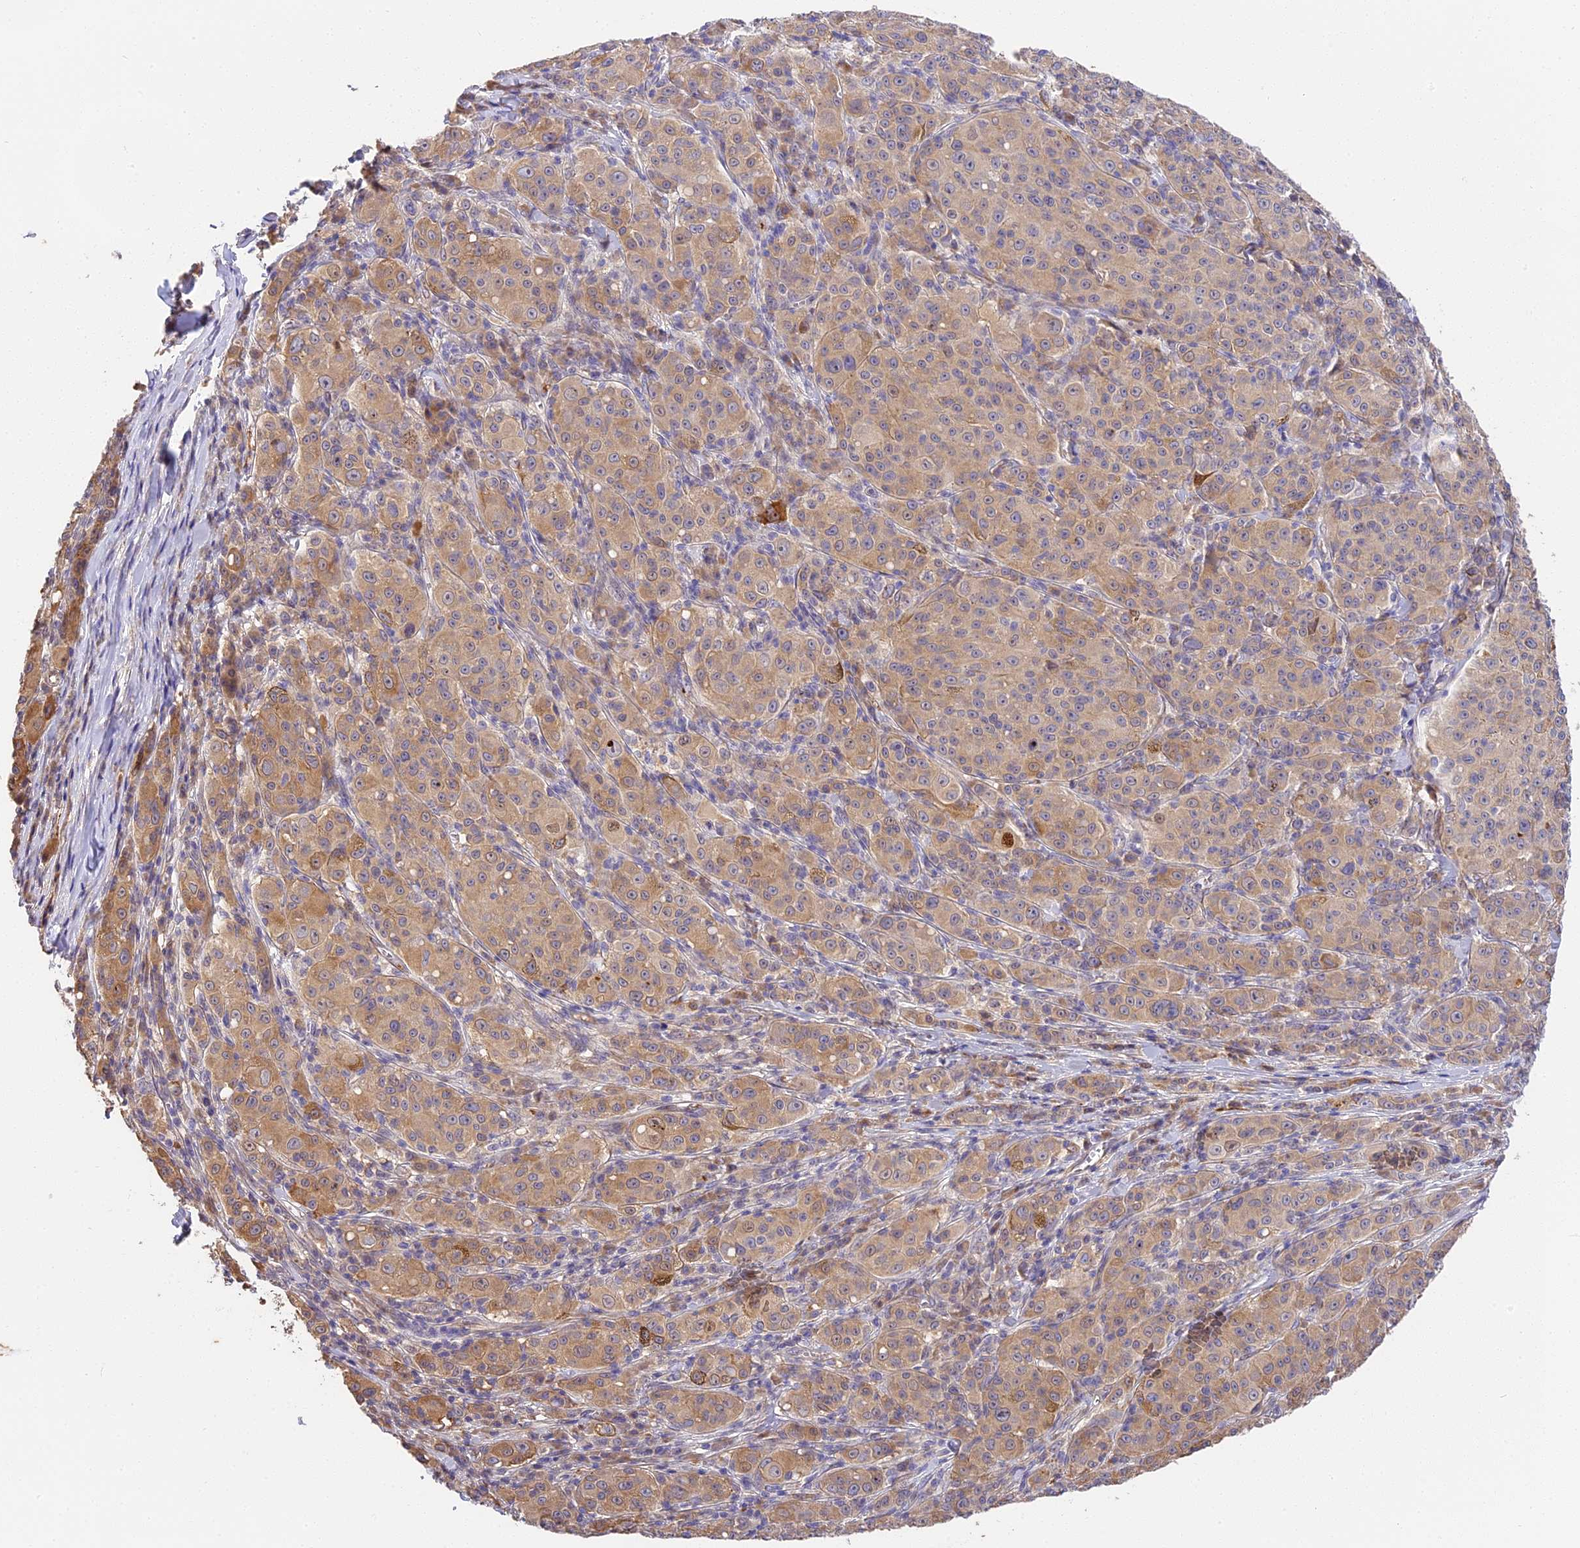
{"staining": {"intensity": "moderate", "quantity": "25%-75%", "location": "cytoplasmic/membranous"}, "tissue": "melanoma", "cell_type": "Tumor cells", "image_type": "cancer", "snomed": [{"axis": "morphology", "description": "Malignant melanoma, NOS"}, {"axis": "topography", "description": "Skin"}], "caption": "Brown immunohistochemical staining in human malignant melanoma demonstrates moderate cytoplasmic/membranous staining in approximately 25%-75% of tumor cells. The protein of interest is shown in brown color, while the nuclei are stained blue.", "gene": "BSCL2", "patient": {"sex": "female", "age": 52}}